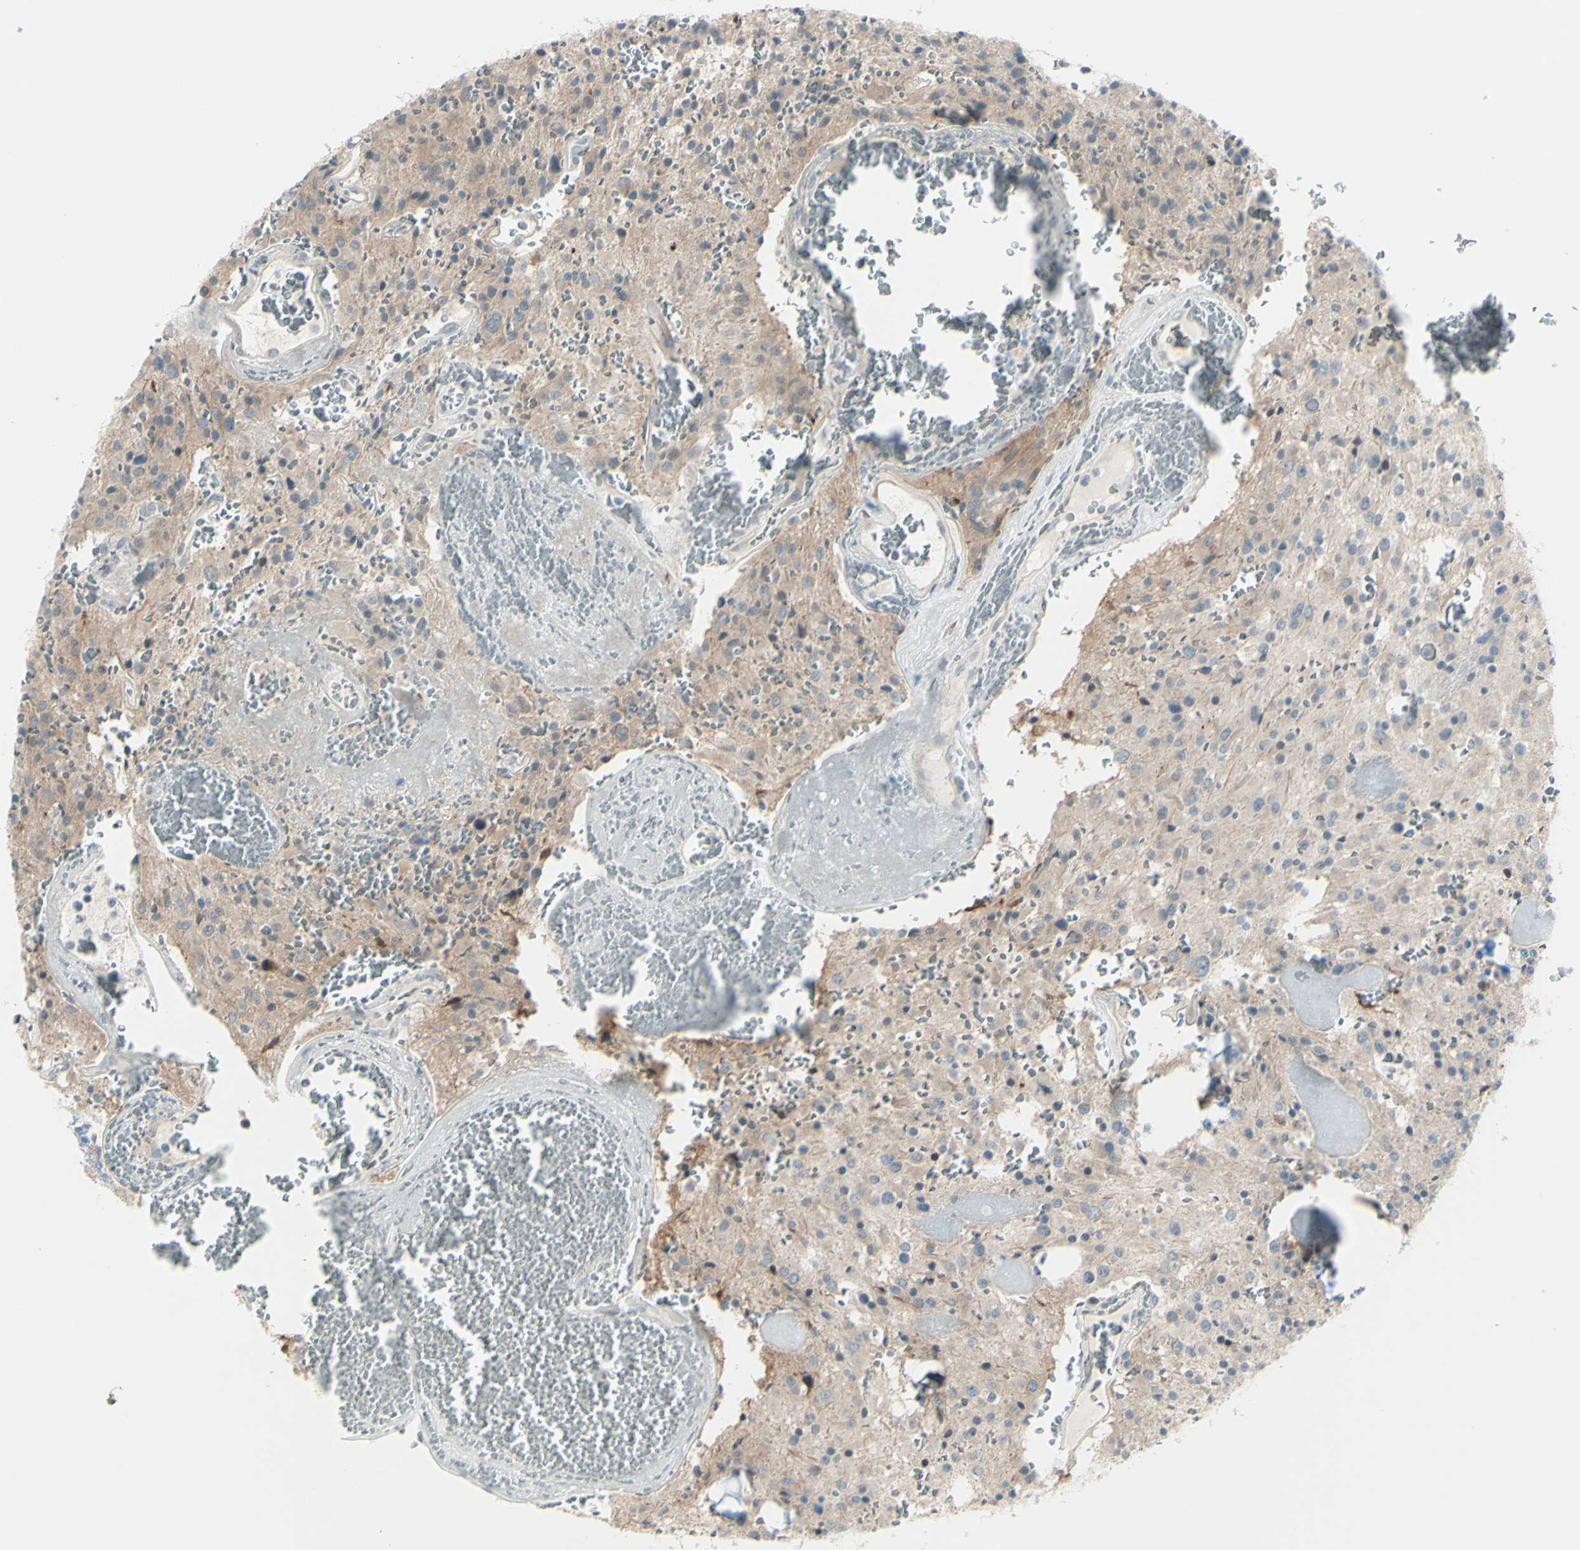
{"staining": {"intensity": "moderate", "quantity": ">75%", "location": "cytoplasmic/membranous"}, "tissue": "glioma", "cell_type": "Tumor cells", "image_type": "cancer", "snomed": [{"axis": "morphology", "description": "Glioma, malignant, Low grade"}, {"axis": "topography", "description": "Brain"}], "caption": "This micrograph exhibits immunohistochemistry (IHC) staining of glioma, with medium moderate cytoplasmic/membranous staining in about >75% of tumor cells.", "gene": "LRRK1", "patient": {"sex": "male", "age": 58}}